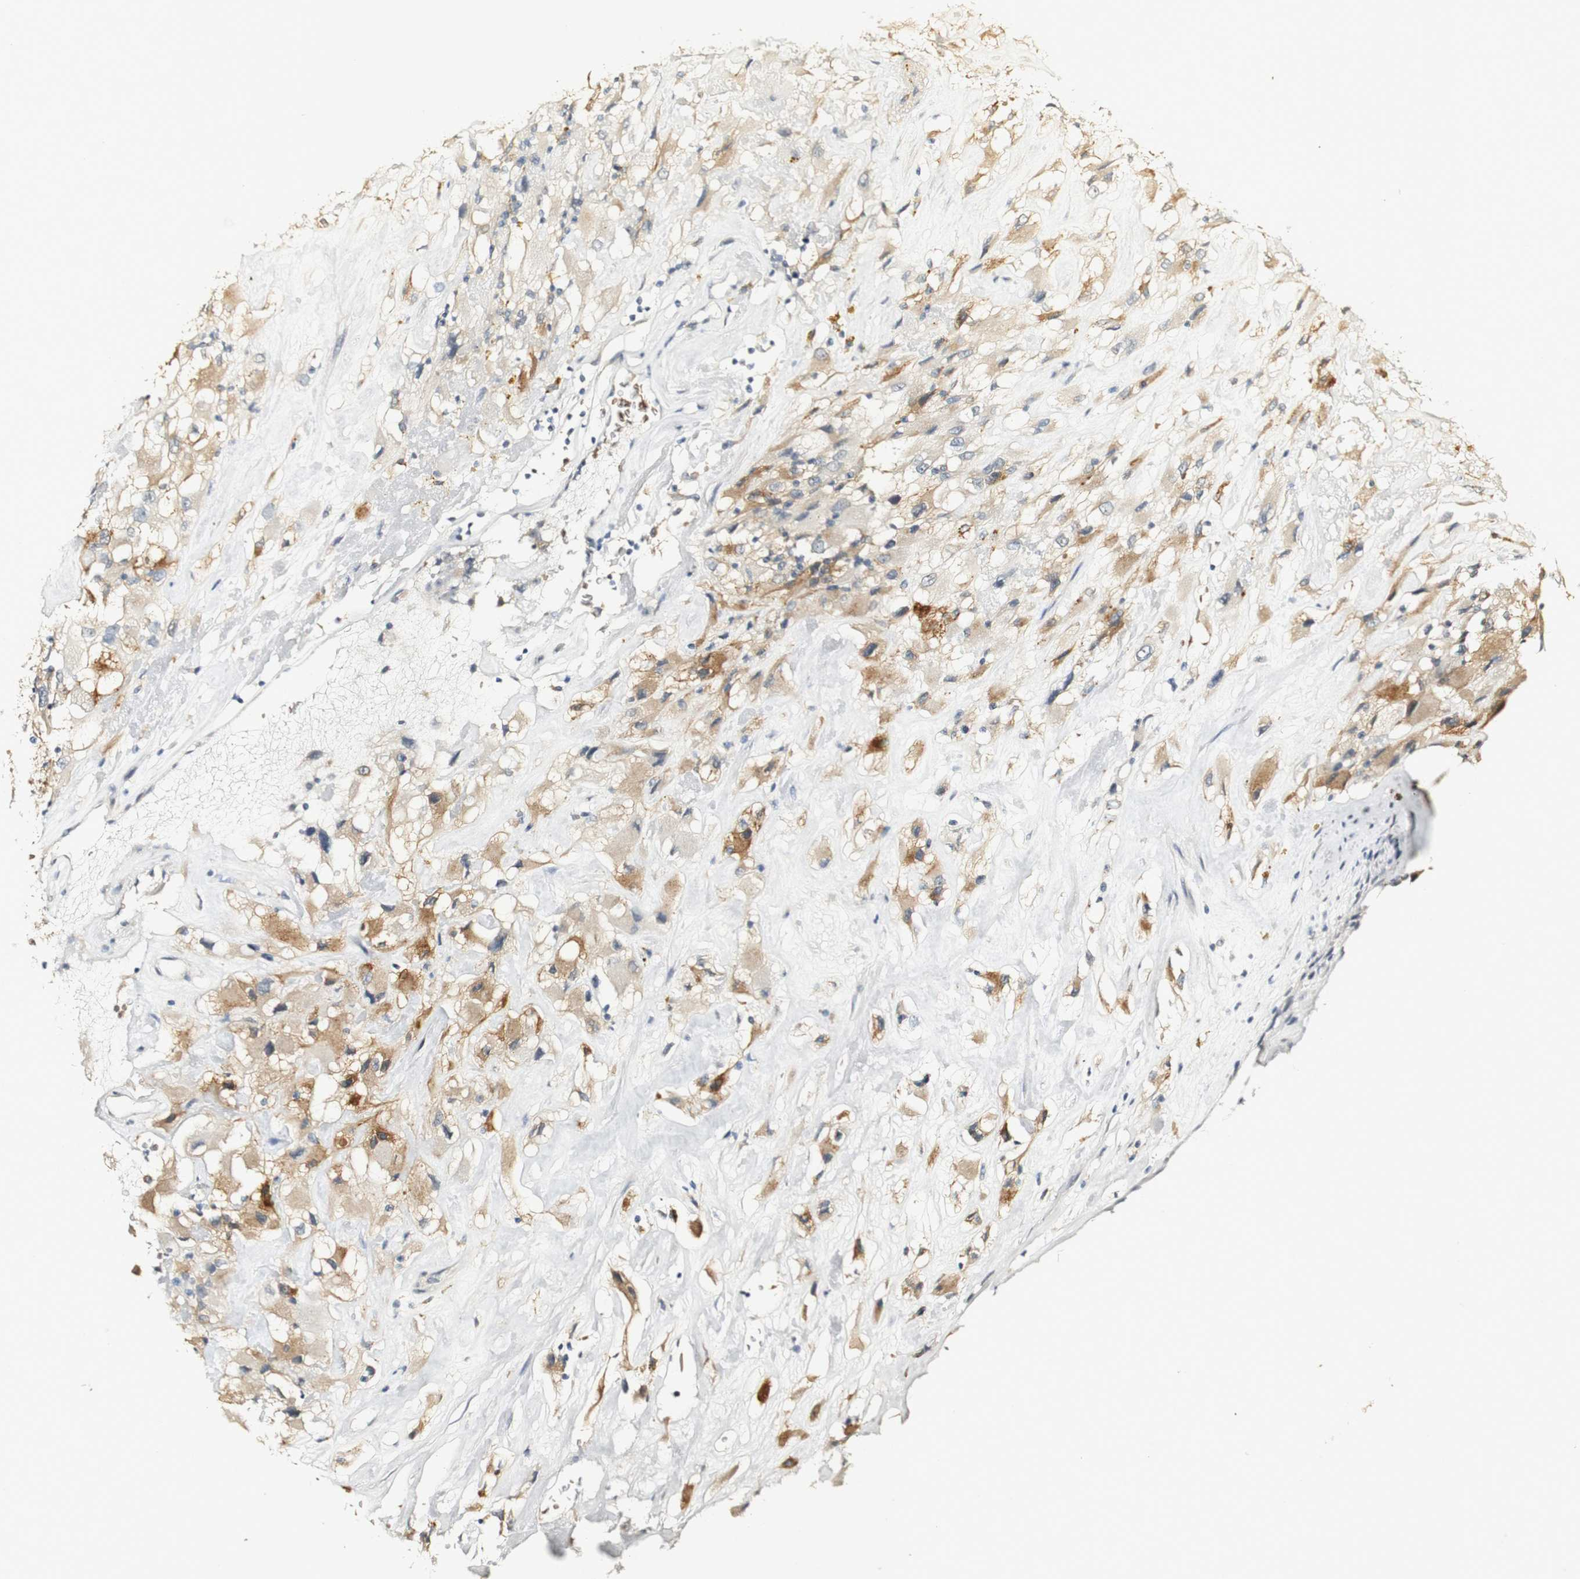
{"staining": {"intensity": "moderate", "quantity": "<25%", "location": "cytoplasmic/membranous"}, "tissue": "renal cancer", "cell_type": "Tumor cells", "image_type": "cancer", "snomed": [{"axis": "morphology", "description": "Adenocarcinoma, NOS"}, {"axis": "topography", "description": "Kidney"}], "caption": "Protein staining of renal cancer (adenocarcinoma) tissue exhibits moderate cytoplasmic/membranous positivity in approximately <25% of tumor cells.", "gene": "SYT7", "patient": {"sex": "female", "age": 52}}